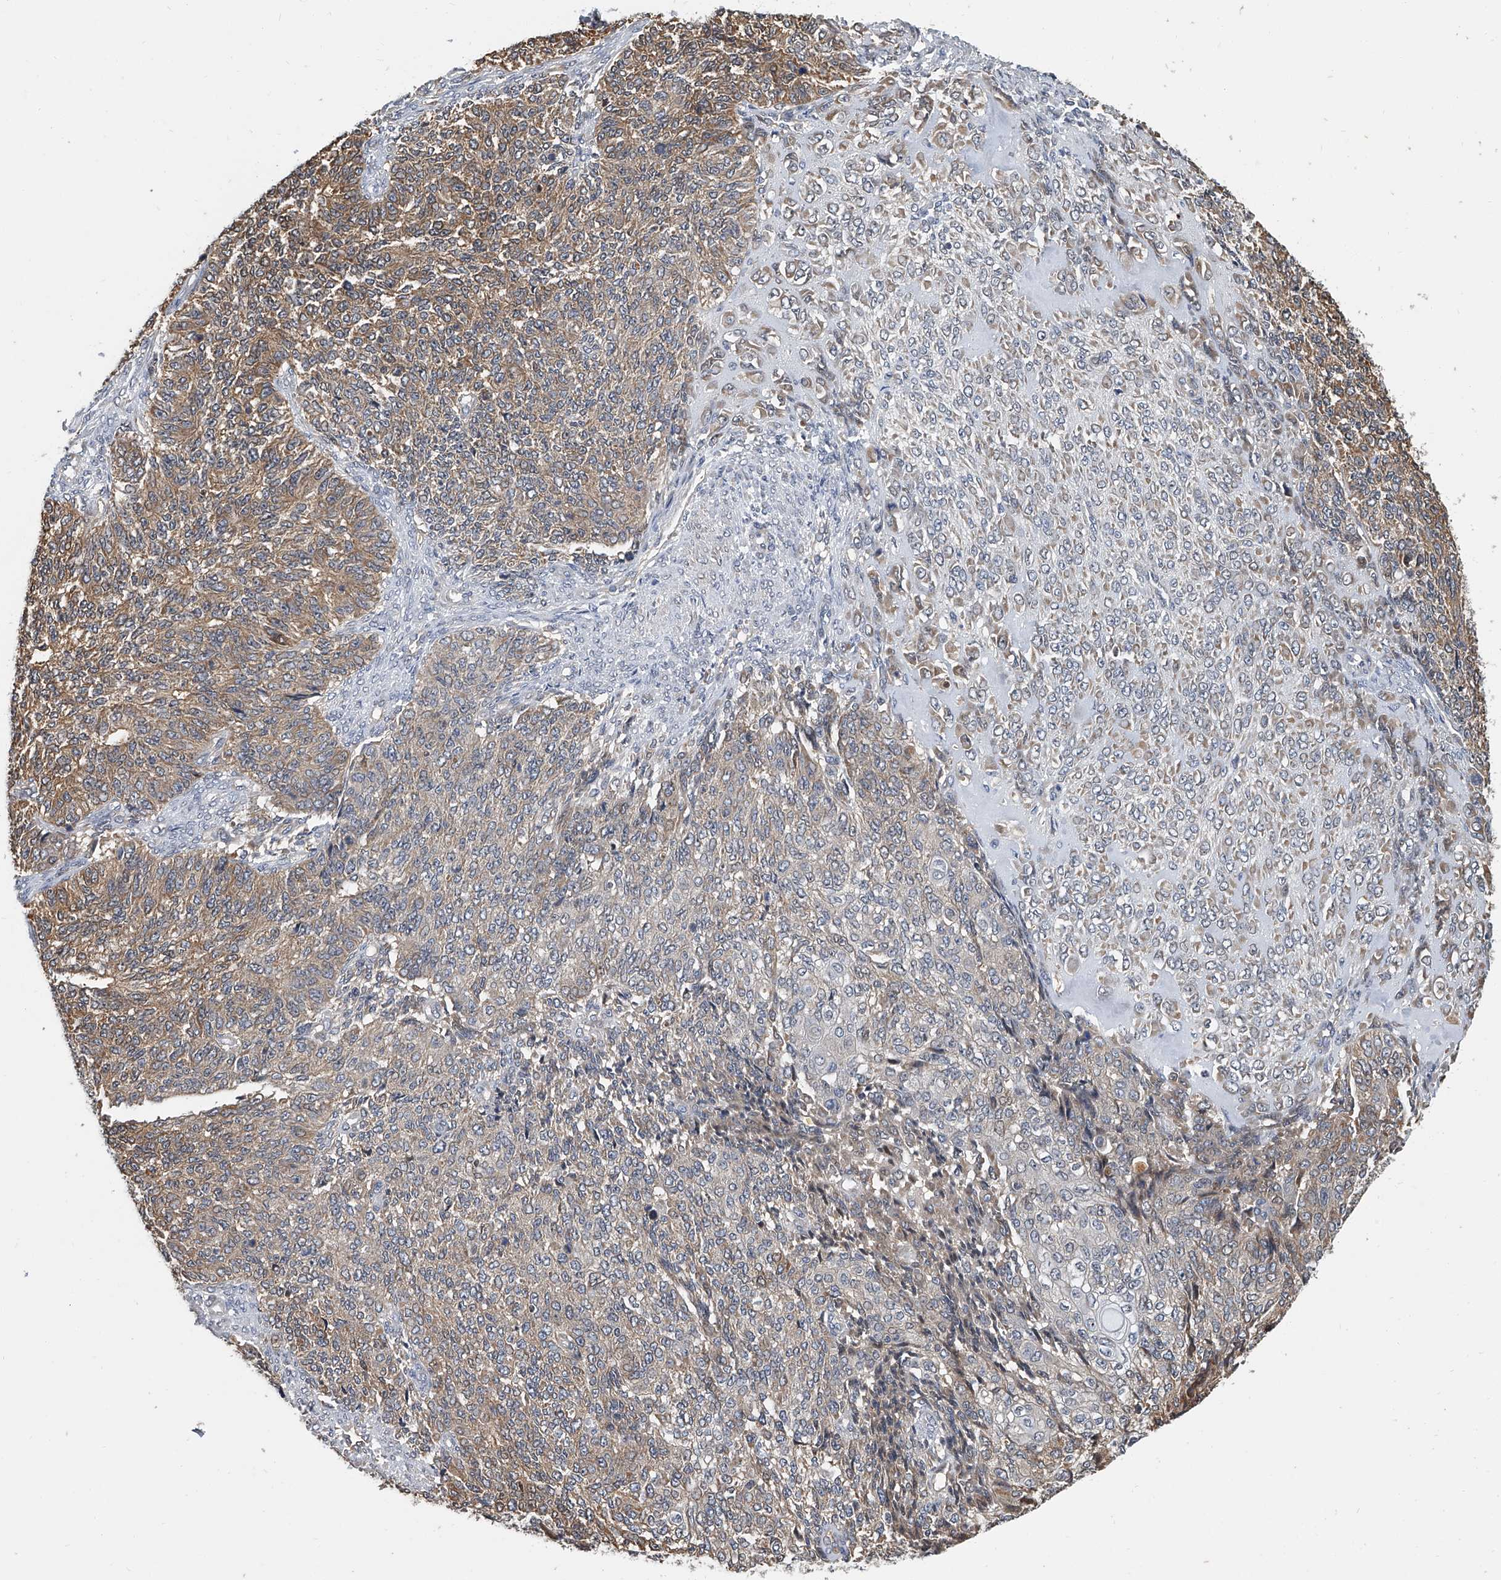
{"staining": {"intensity": "moderate", "quantity": "25%-75%", "location": "cytoplasmic/membranous"}, "tissue": "endometrial cancer", "cell_type": "Tumor cells", "image_type": "cancer", "snomed": [{"axis": "morphology", "description": "Adenocarcinoma, NOS"}, {"axis": "topography", "description": "Endometrium"}], "caption": "DAB immunohistochemical staining of human endometrial cancer demonstrates moderate cytoplasmic/membranous protein positivity in approximately 25%-75% of tumor cells.", "gene": "CD200", "patient": {"sex": "female", "age": 32}}